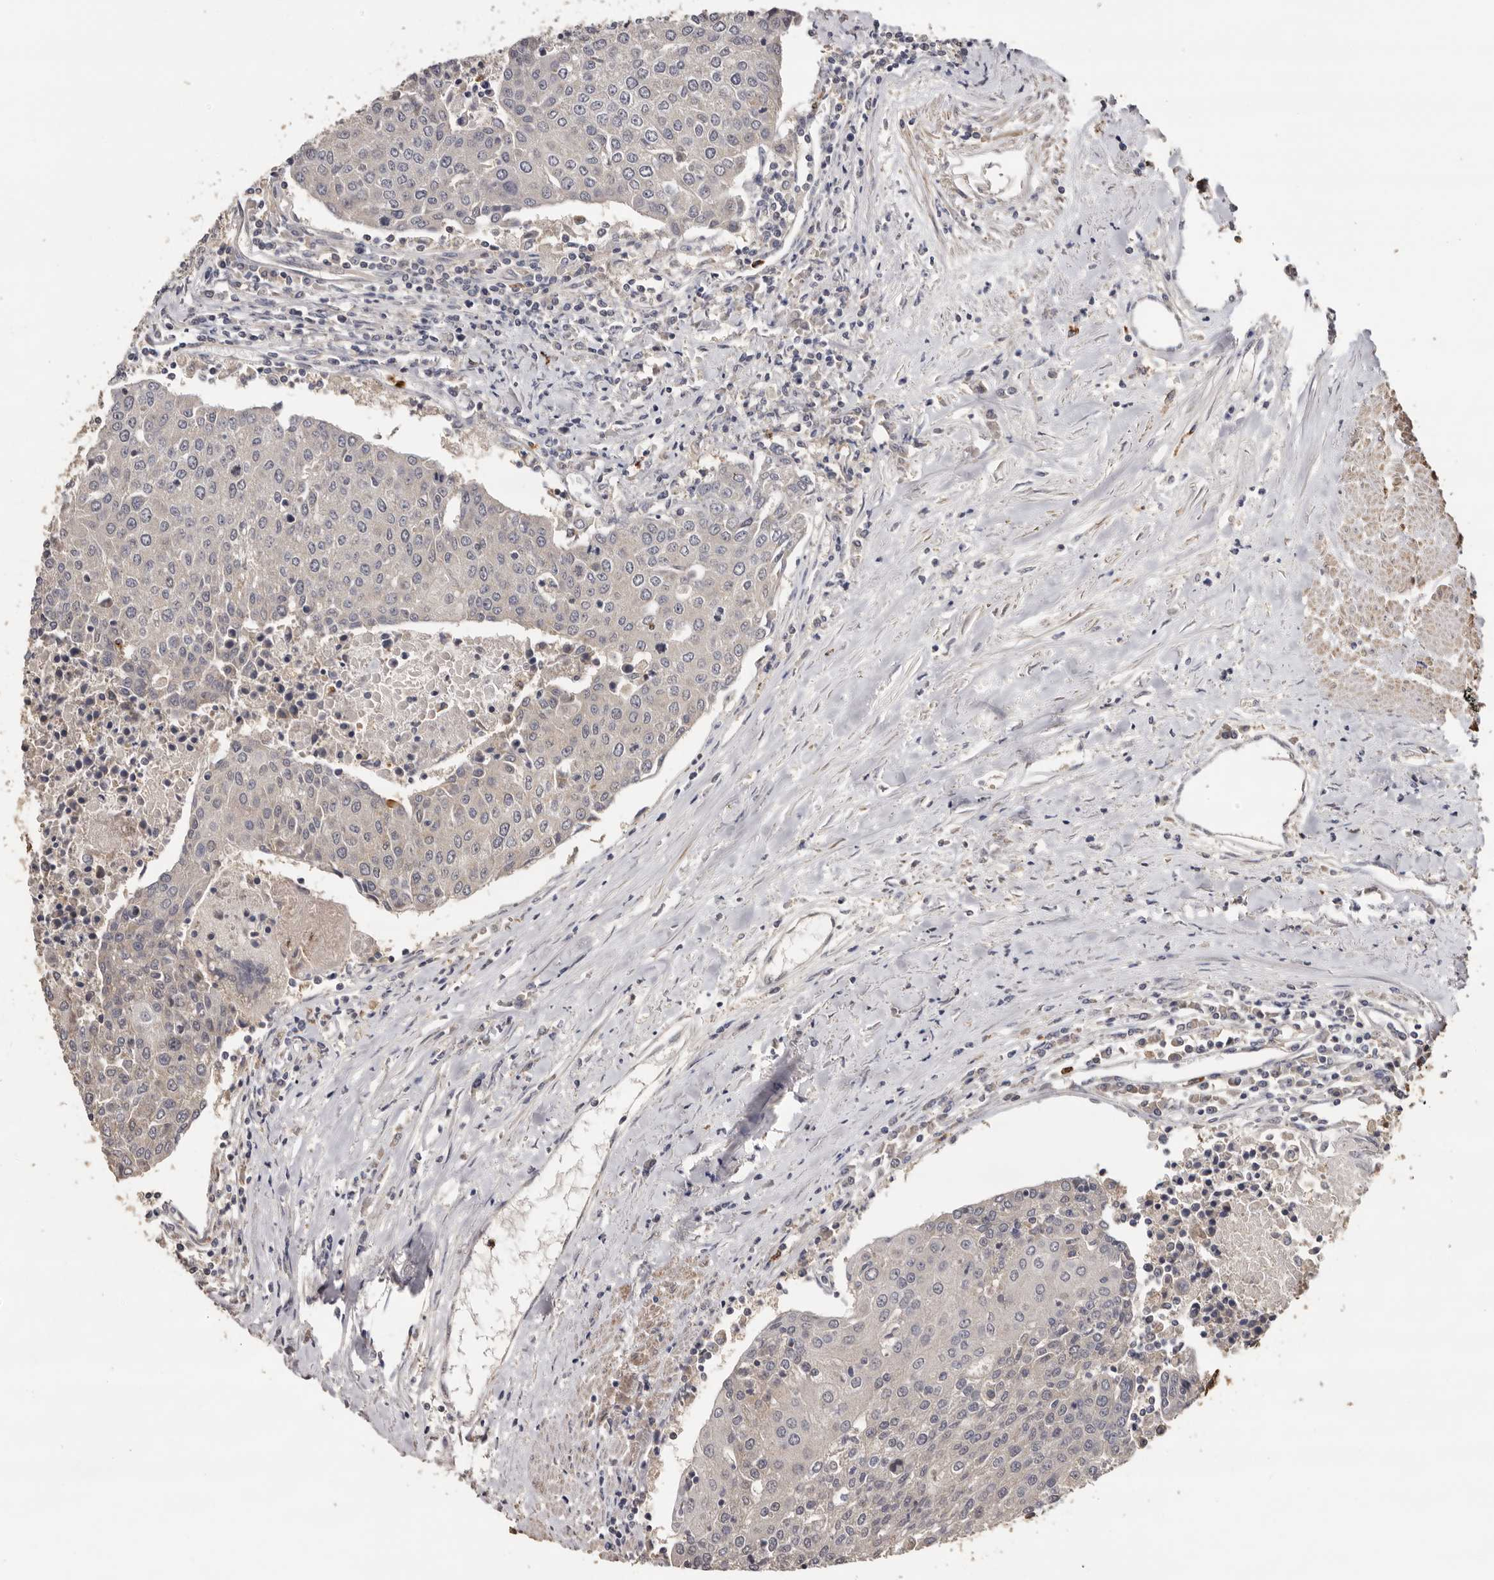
{"staining": {"intensity": "negative", "quantity": "none", "location": "none"}, "tissue": "urothelial cancer", "cell_type": "Tumor cells", "image_type": "cancer", "snomed": [{"axis": "morphology", "description": "Urothelial carcinoma, High grade"}, {"axis": "topography", "description": "Urinary bladder"}], "caption": "Tumor cells are negative for protein expression in human urothelial cancer. The staining is performed using DAB (3,3'-diaminobenzidine) brown chromogen with nuclei counter-stained in using hematoxylin.", "gene": "KIF2B", "patient": {"sex": "female", "age": 85}}